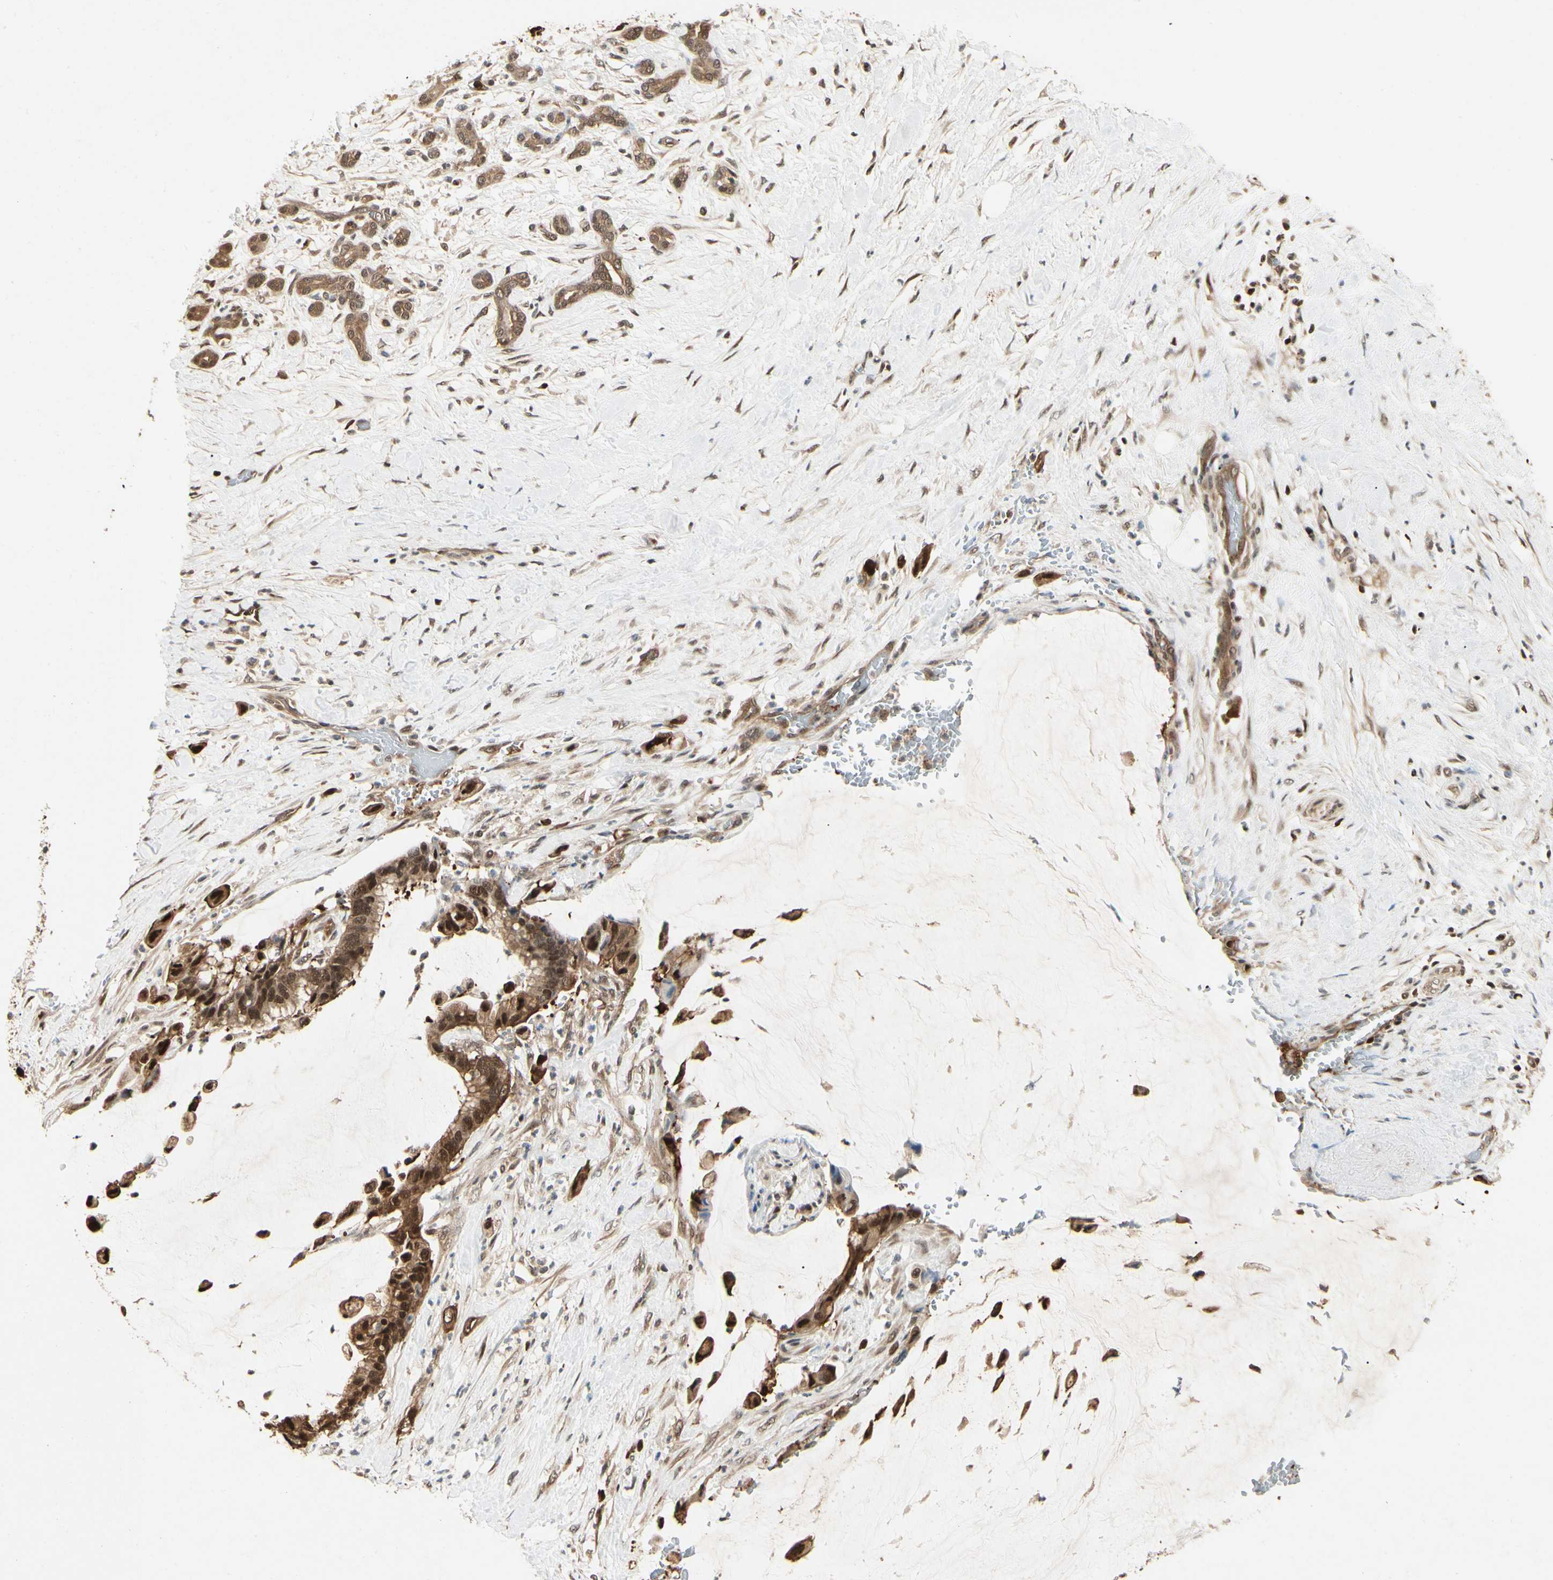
{"staining": {"intensity": "strong", "quantity": ">75%", "location": "cytoplasmic/membranous,nuclear"}, "tissue": "pancreatic cancer", "cell_type": "Tumor cells", "image_type": "cancer", "snomed": [{"axis": "morphology", "description": "Adenocarcinoma, NOS"}, {"axis": "topography", "description": "Pancreas"}], "caption": "Protein staining demonstrates strong cytoplasmic/membranous and nuclear positivity in approximately >75% of tumor cells in pancreatic cancer (adenocarcinoma).", "gene": "YWHAQ", "patient": {"sex": "male", "age": 41}}